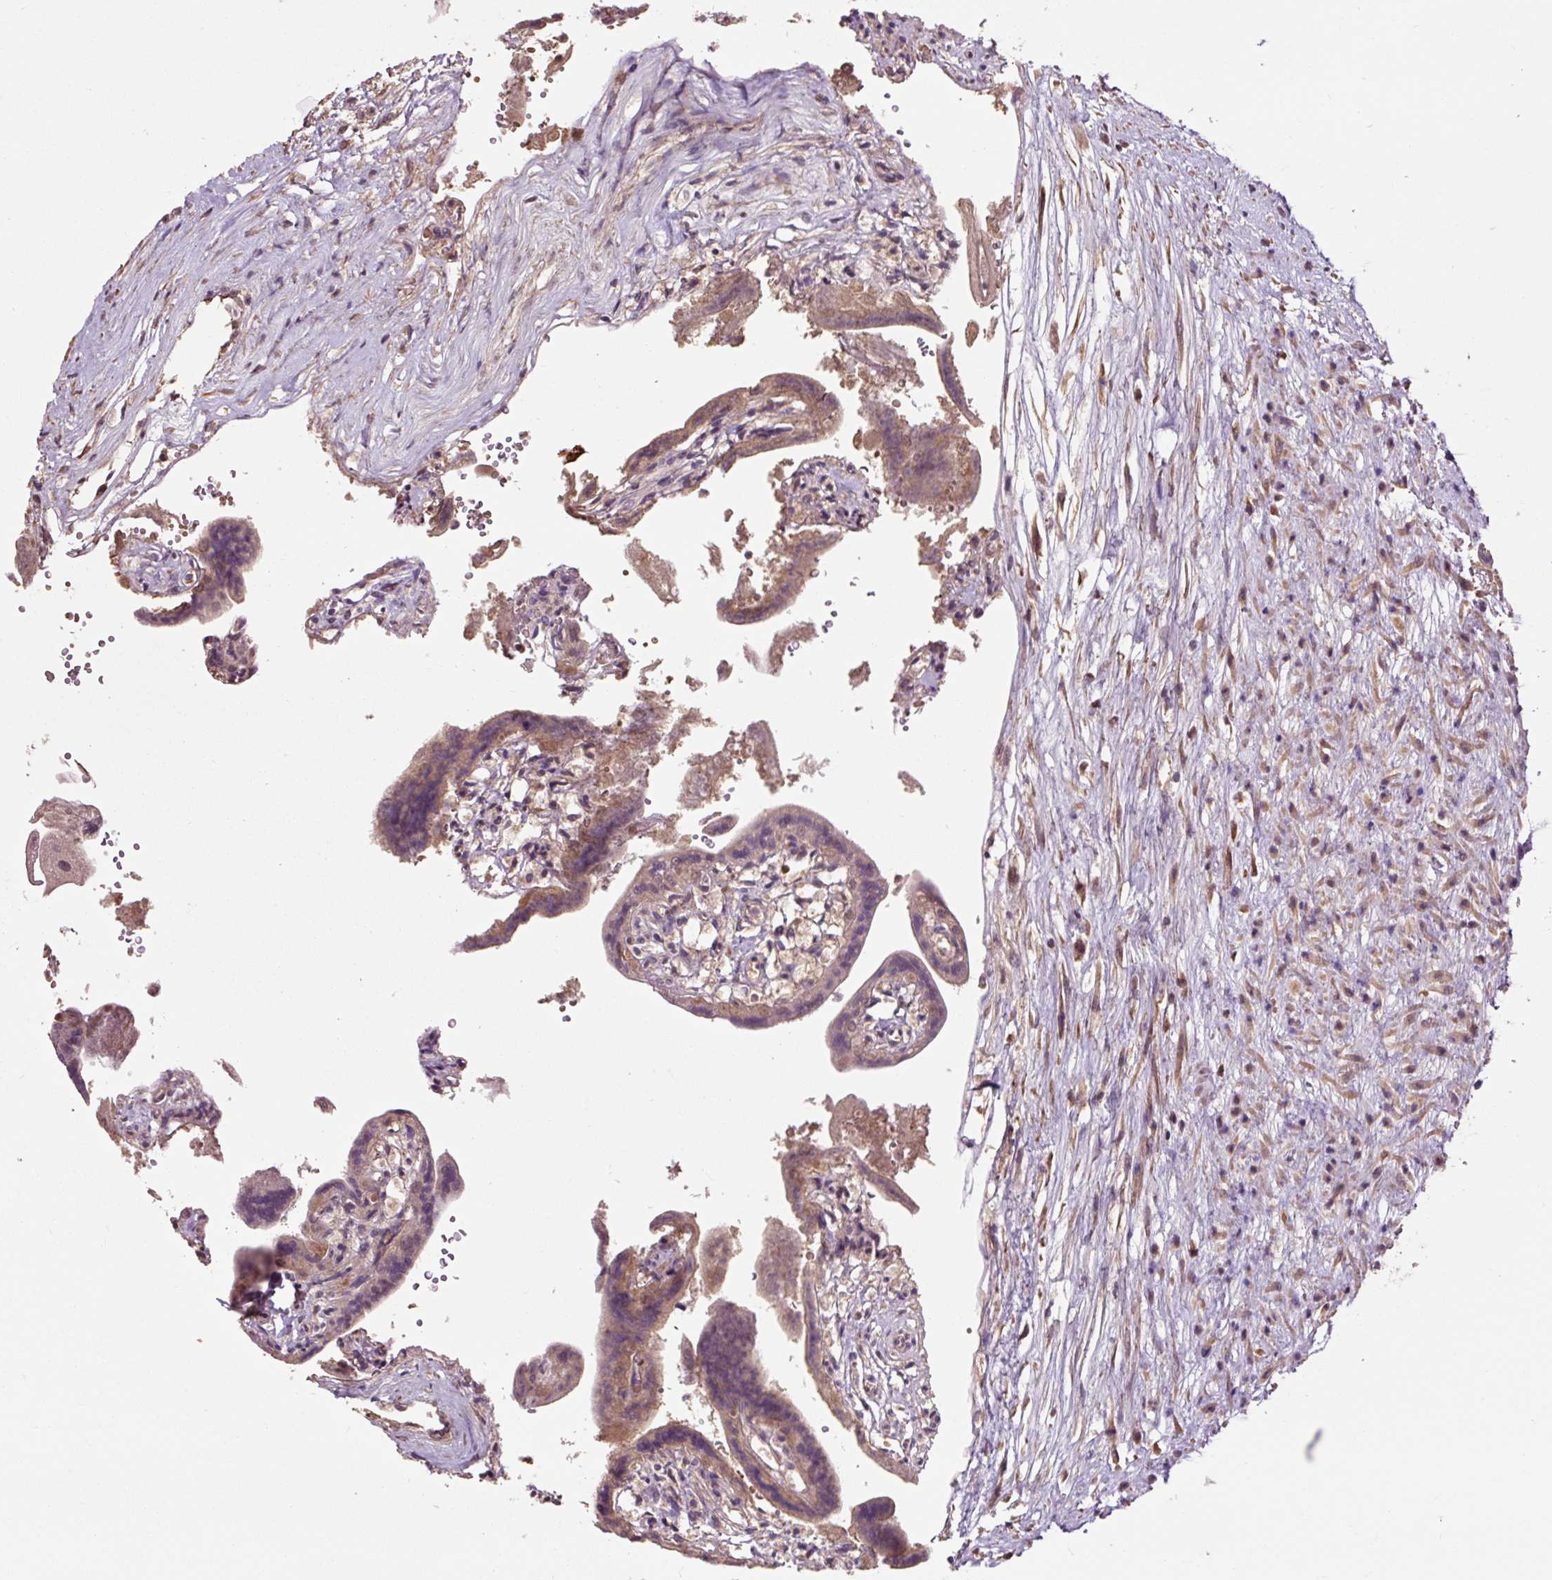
{"staining": {"intensity": "moderate", "quantity": ">75%", "location": "cytoplasmic/membranous,nuclear"}, "tissue": "placenta", "cell_type": "Trophoblastic cells", "image_type": "normal", "snomed": [{"axis": "morphology", "description": "Normal tissue, NOS"}, {"axis": "topography", "description": "Placenta"}], "caption": "IHC of benign human placenta reveals medium levels of moderate cytoplasmic/membranous,nuclear staining in approximately >75% of trophoblastic cells.", "gene": "MMS19", "patient": {"sex": "female", "age": 37}}